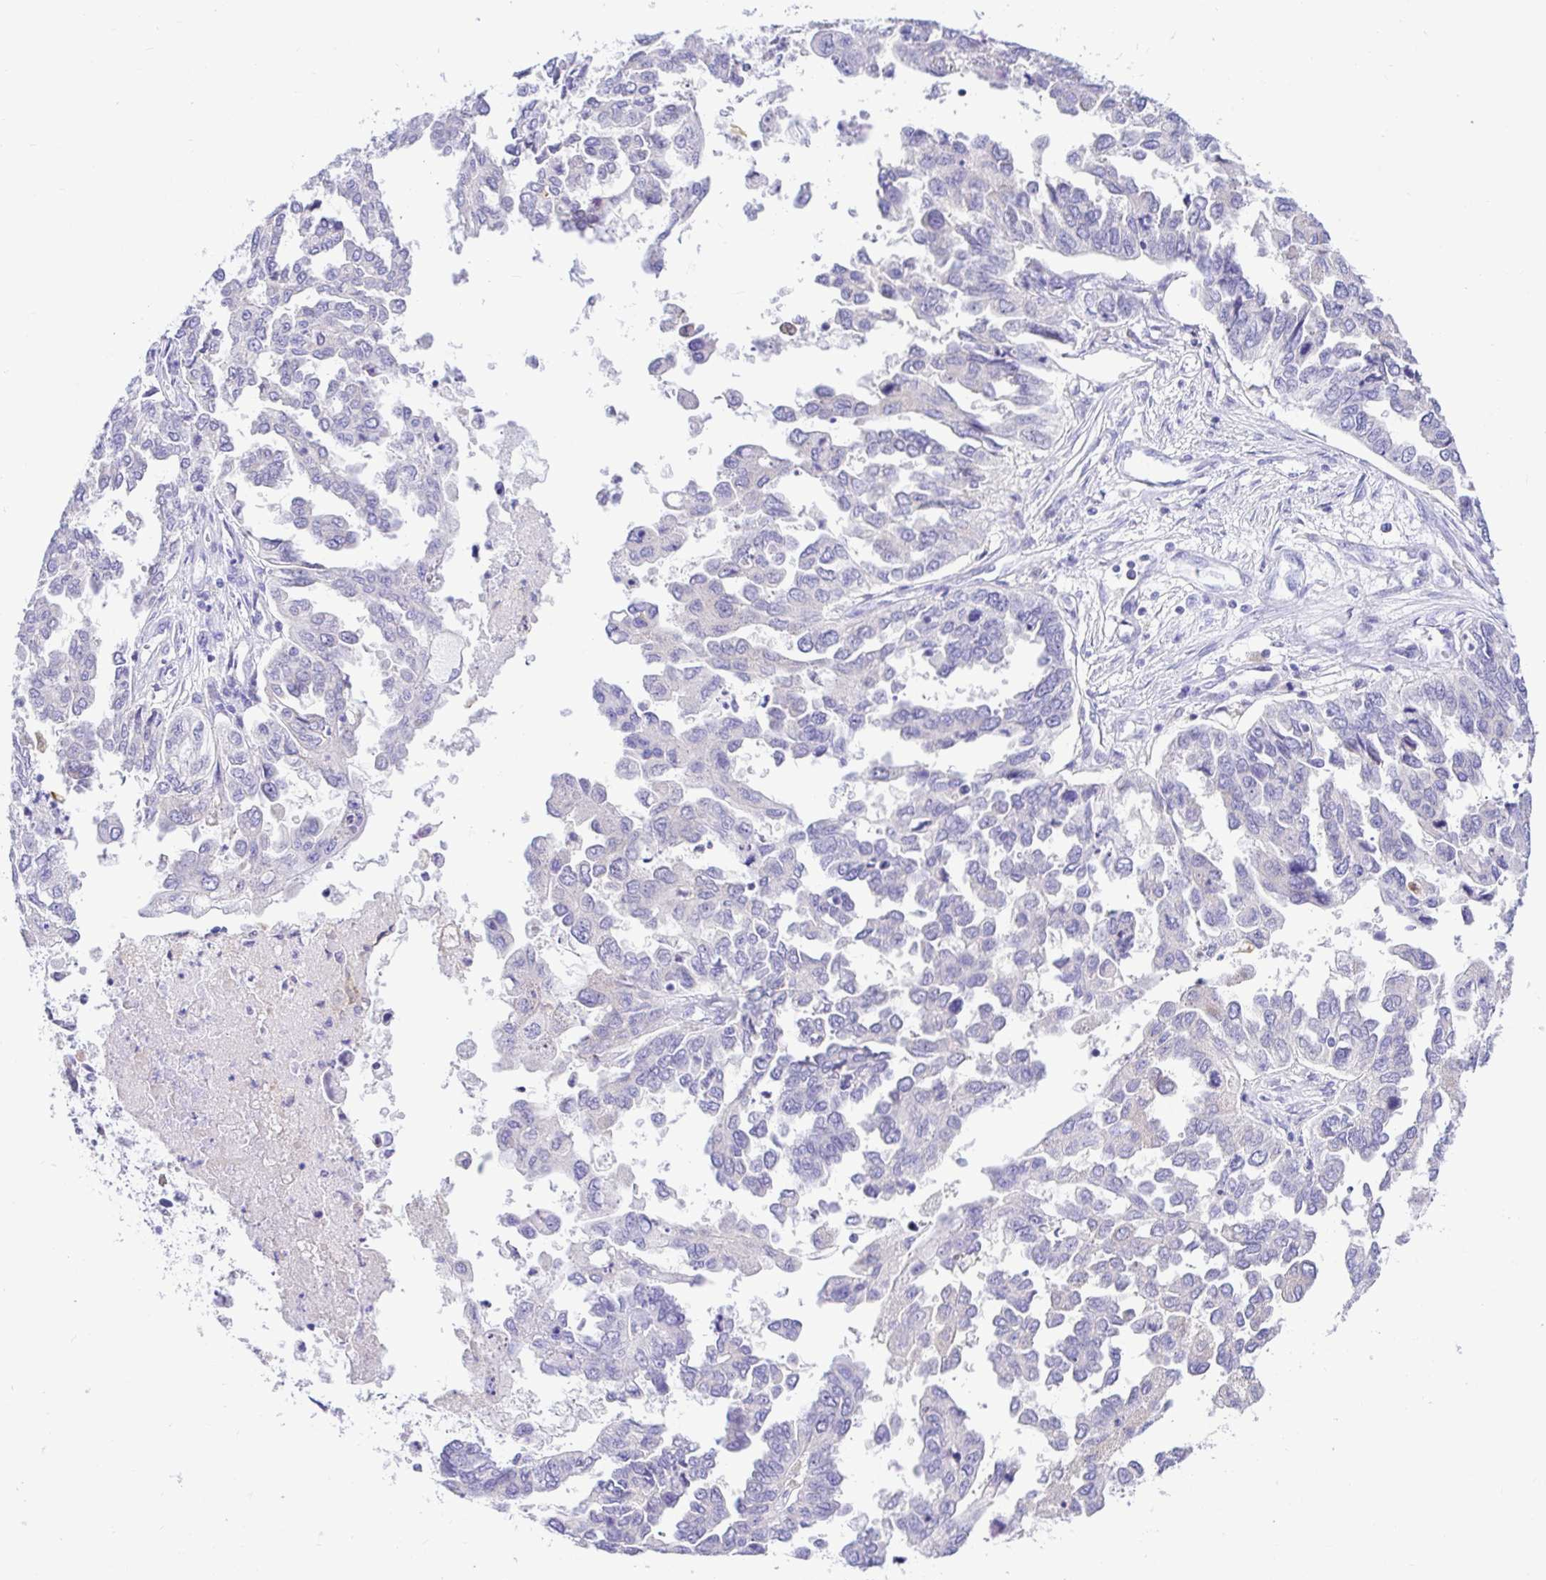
{"staining": {"intensity": "negative", "quantity": "none", "location": "none"}, "tissue": "ovarian cancer", "cell_type": "Tumor cells", "image_type": "cancer", "snomed": [{"axis": "morphology", "description": "Cystadenocarcinoma, serous, NOS"}, {"axis": "topography", "description": "Ovary"}], "caption": "This micrograph is of serous cystadenocarcinoma (ovarian) stained with immunohistochemistry to label a protein in brown with the nuclei are counter-stained blue. There is no staining in tumor cells.", "gene": "BACE2", "patient": {"sex": "female", "age": 53}}